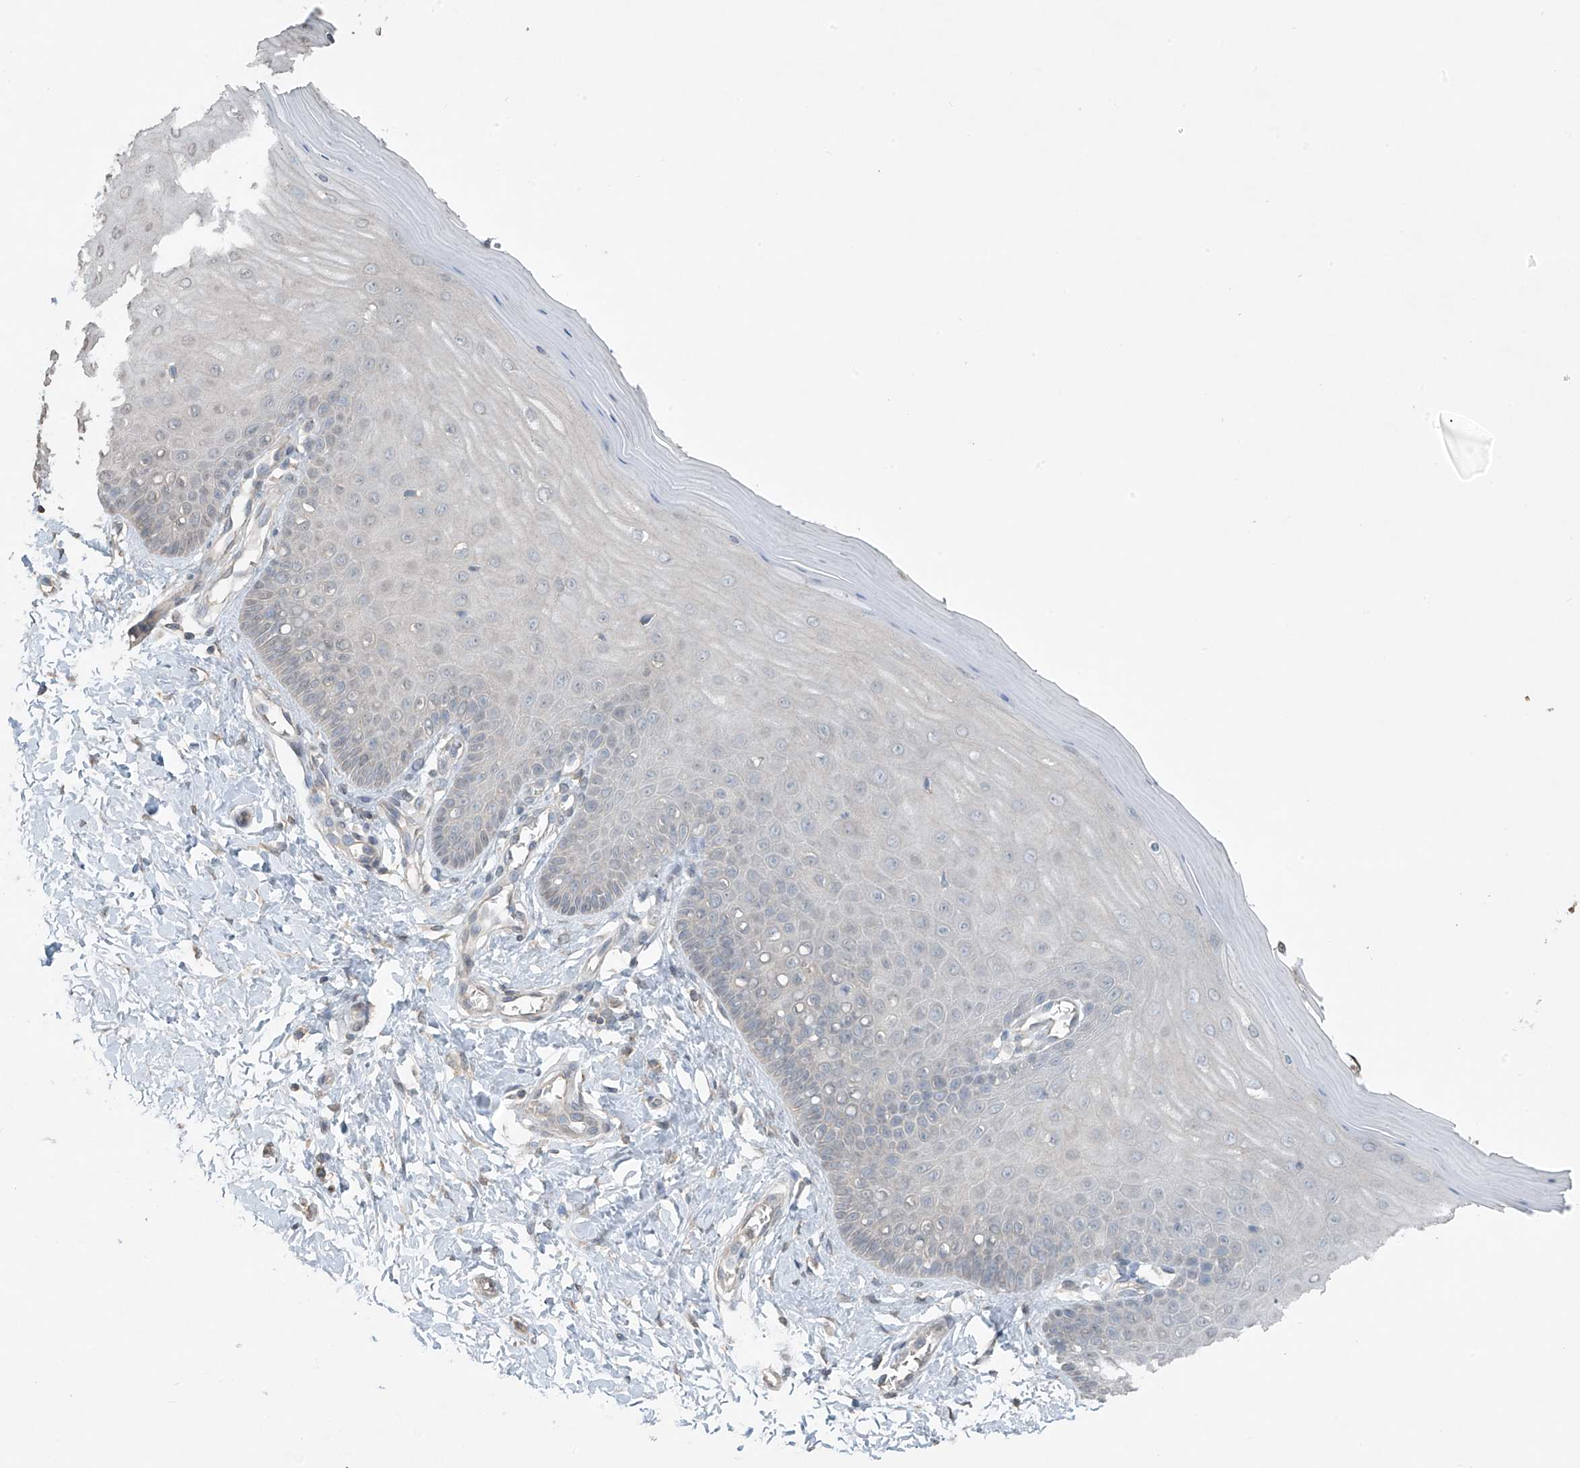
{"staining": {"intensity": "negative", "quantity": "none", "location": "none"}, "tissue": "cervix", "cell_type": "Glandular cells", "image_type": "normal", "snomed": [{"axis": "morphology", "description": "Normal tissue, NOS"}, {"axis": "topography", "description": "Cervix"}], "caption": "Protein analysis of normal cervix displays no significant positivity in glandular cells. (DAB (3,3'-diaminobenzidine) immunohistochemistry visualized using brightfield microscopy, high magnification).", "gene": "HOXA11", "patient": {"sex": "female", "age": 55}}